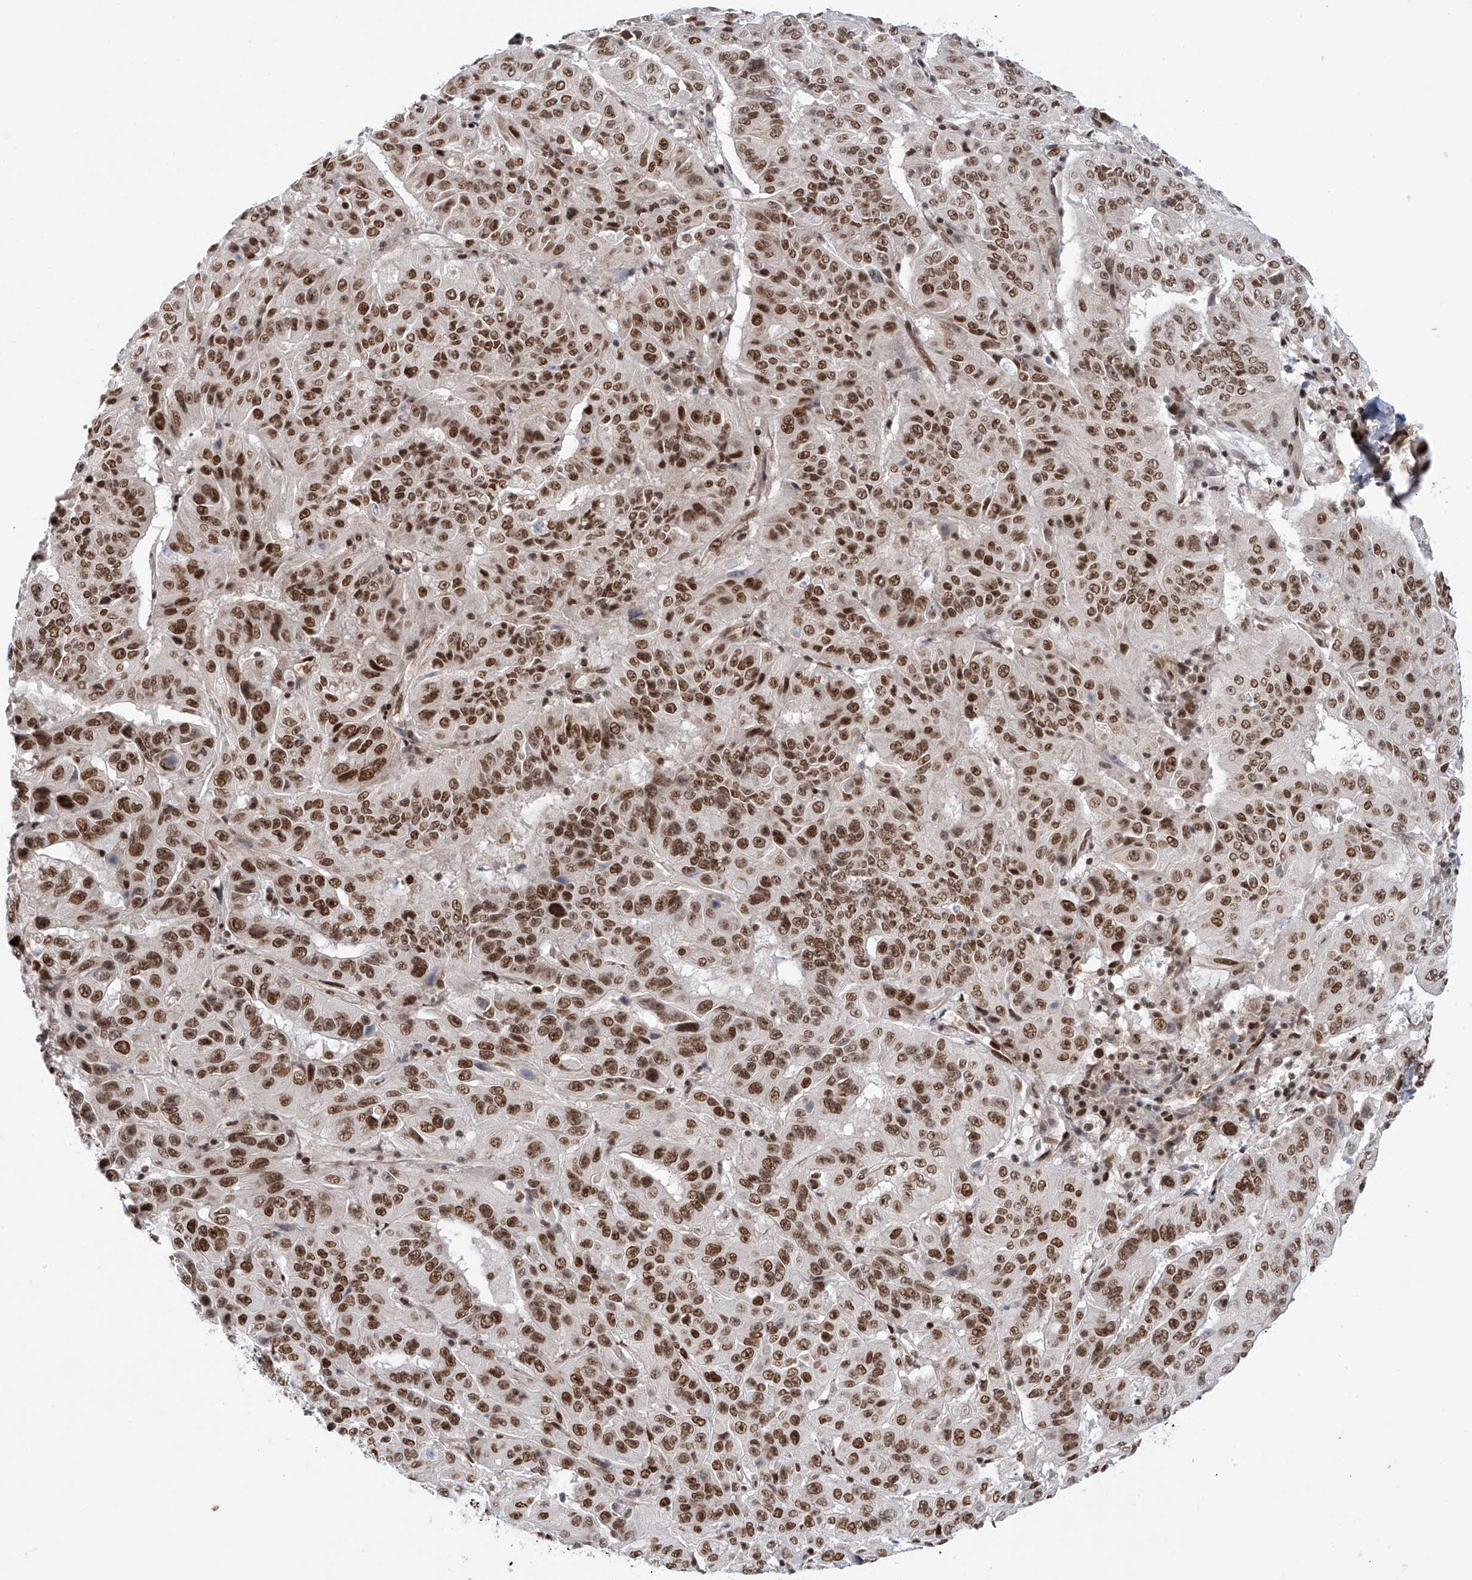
{"staining": {"intensity": "strong", "quantity": ">75%", "location": "nuclear"}, "tissue": "pancreatic cancer", "cell_type": "Tumor cells", "image_type": "cancer", "snomed": [{"axis": "morphology", "description": "Adenocarcinoma, NOS"}, {"axis": "topography", "description": "Pancreas"}], "caption": "A high-resolution histopathology image shows IHC staining of pancreatic adenocarcinoma, which exhibits strong nuclear staining in approximately >75% of tumor cells. Immunohistochemistry stains the protein in brown and the nuclei are stained blue.", "gene": "ZNF470", "patient": {"sex": "male", "age": 63}}